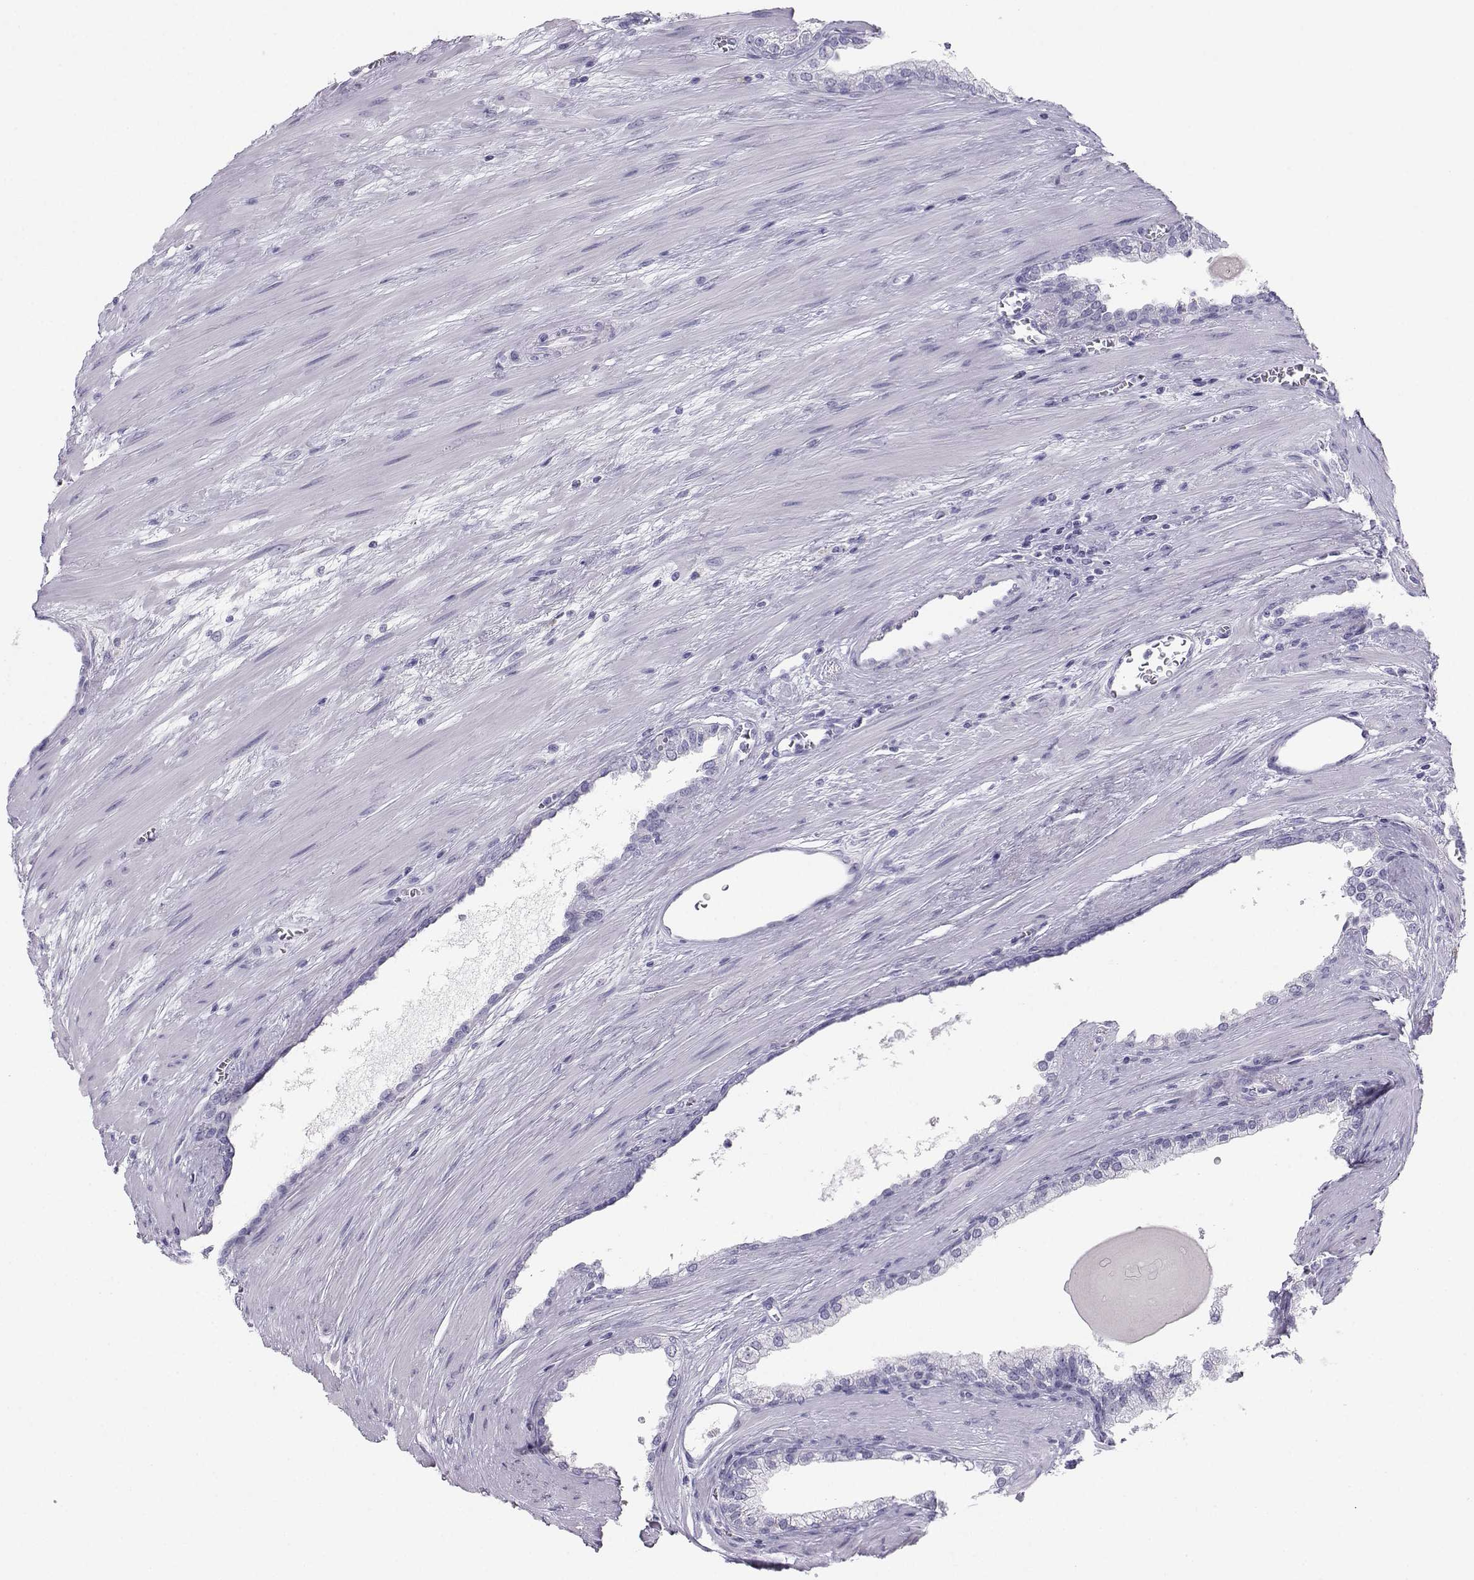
{"staining": {"intensity": "negative", "quantity": "none", "location": "none"}, "tissue": "prostate cancer", "cell_type": "Tumor cells", "image_type": "cancer", "snomed": [{"axis": "morphology", "description": "Adenocarcinoma, NOS"}, {"axis": "topography", "description": "Prostate"}], "caption": "Protein analysis of adenocarcinoma (prostate) shows no significant staining in tumor cells. (DAB (3,3'-diaminobenzidine) immunohistochemistry with hematoxylin counter stain).", "gene": "SST", "patient": {"sex": "male", "age": 67}}